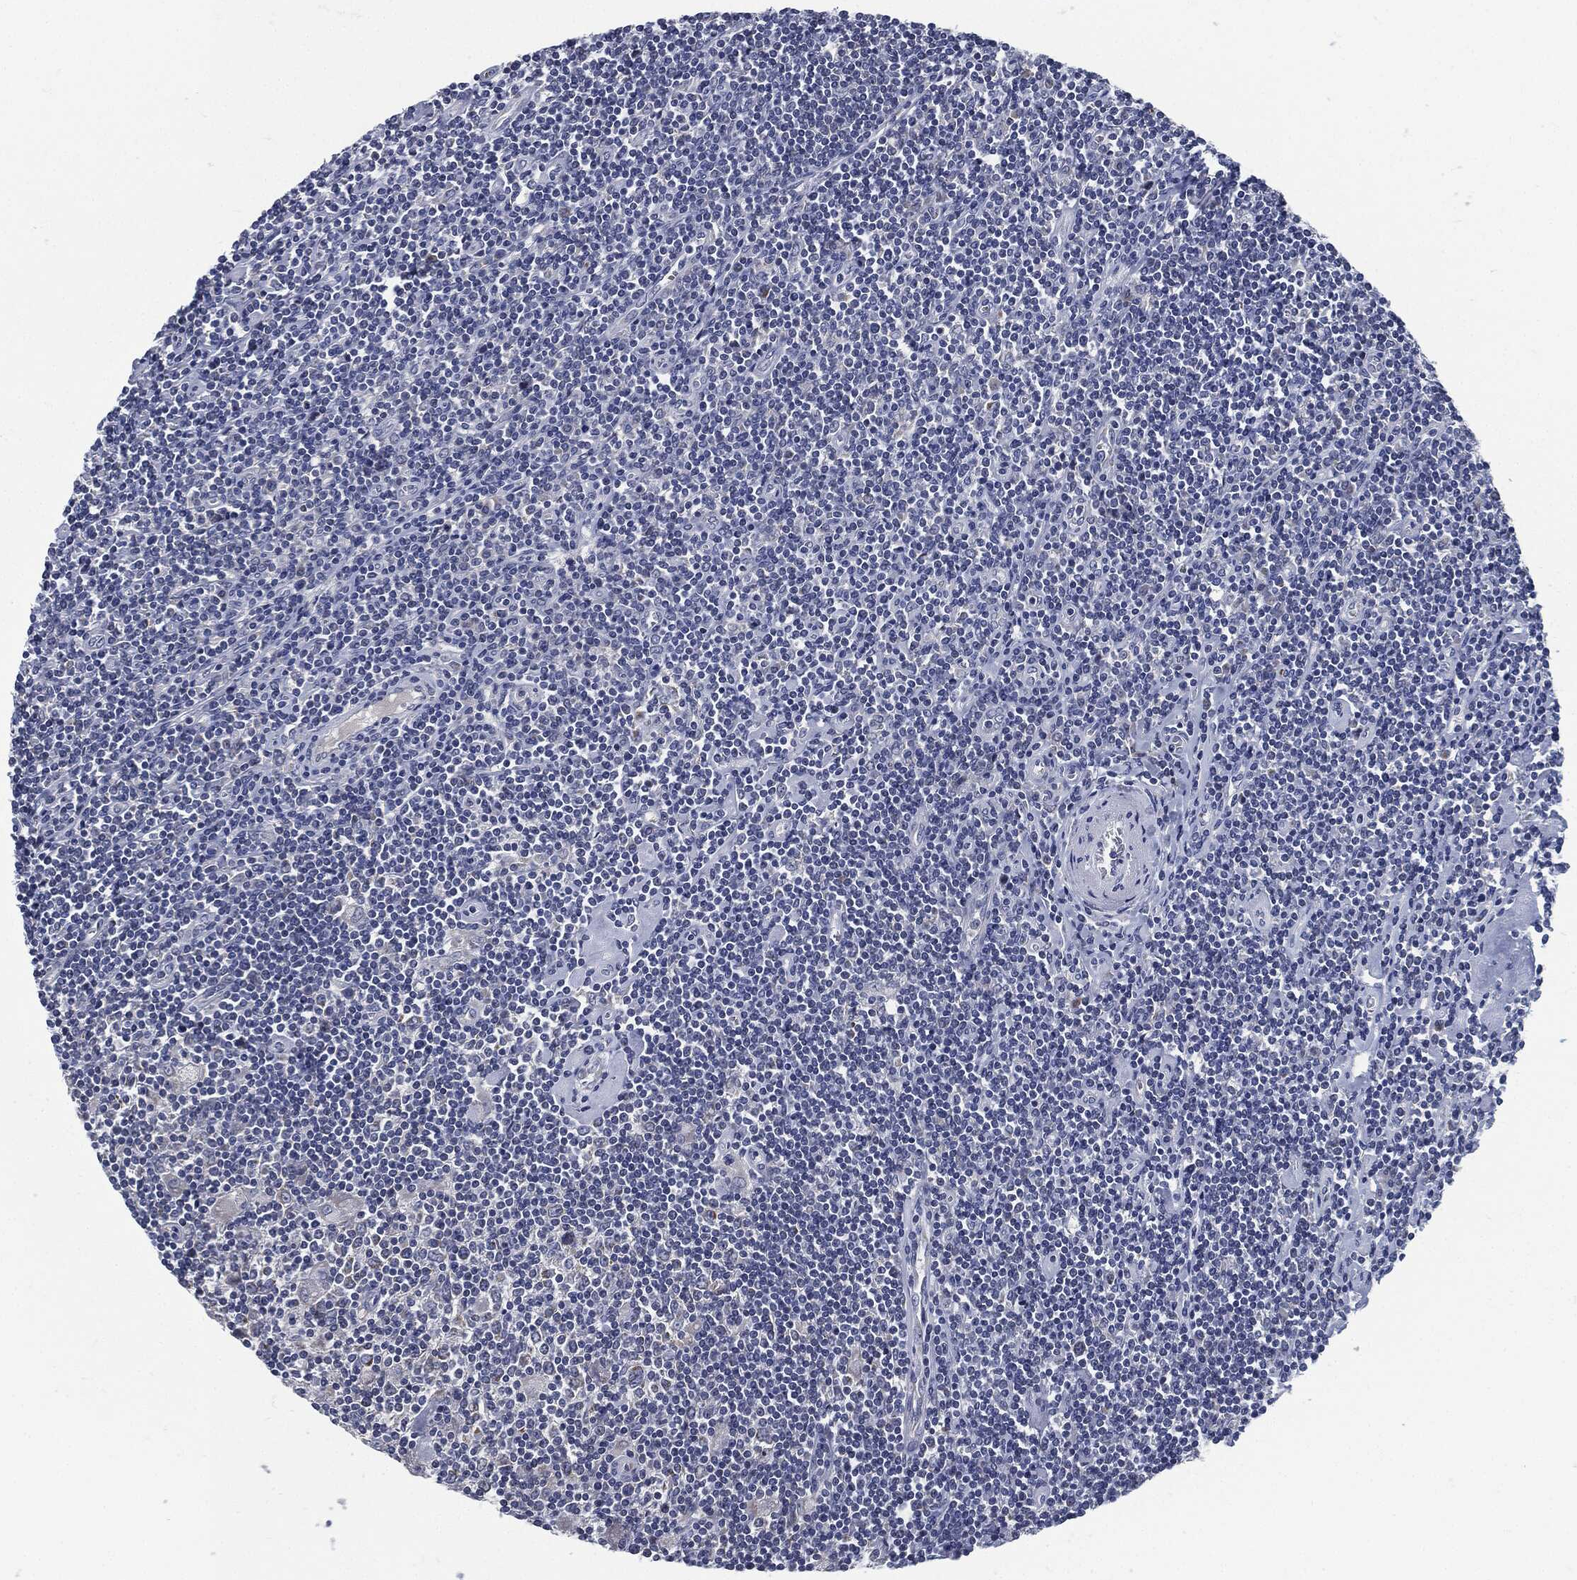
{"staining": {"intensity": "negative", "quantity": "none", "location": "none"}, "tissue": "lymphoma", "cell_type": "Tumor cells", "image_type": "cancer", "snomed": [{"axis": "morphology", "description": "Hodgkin's disease, NOS"}, {"axis": "topography", "description": "Lymph node"}], "caption": "Immunohistochemistry micrograph of human Hodgkin's disease stained for a protein (brown), which demonstrates no expression in tumor cells.", "gene": "SIGLEC9", "patient": {"sex": "male", "age": 40}}